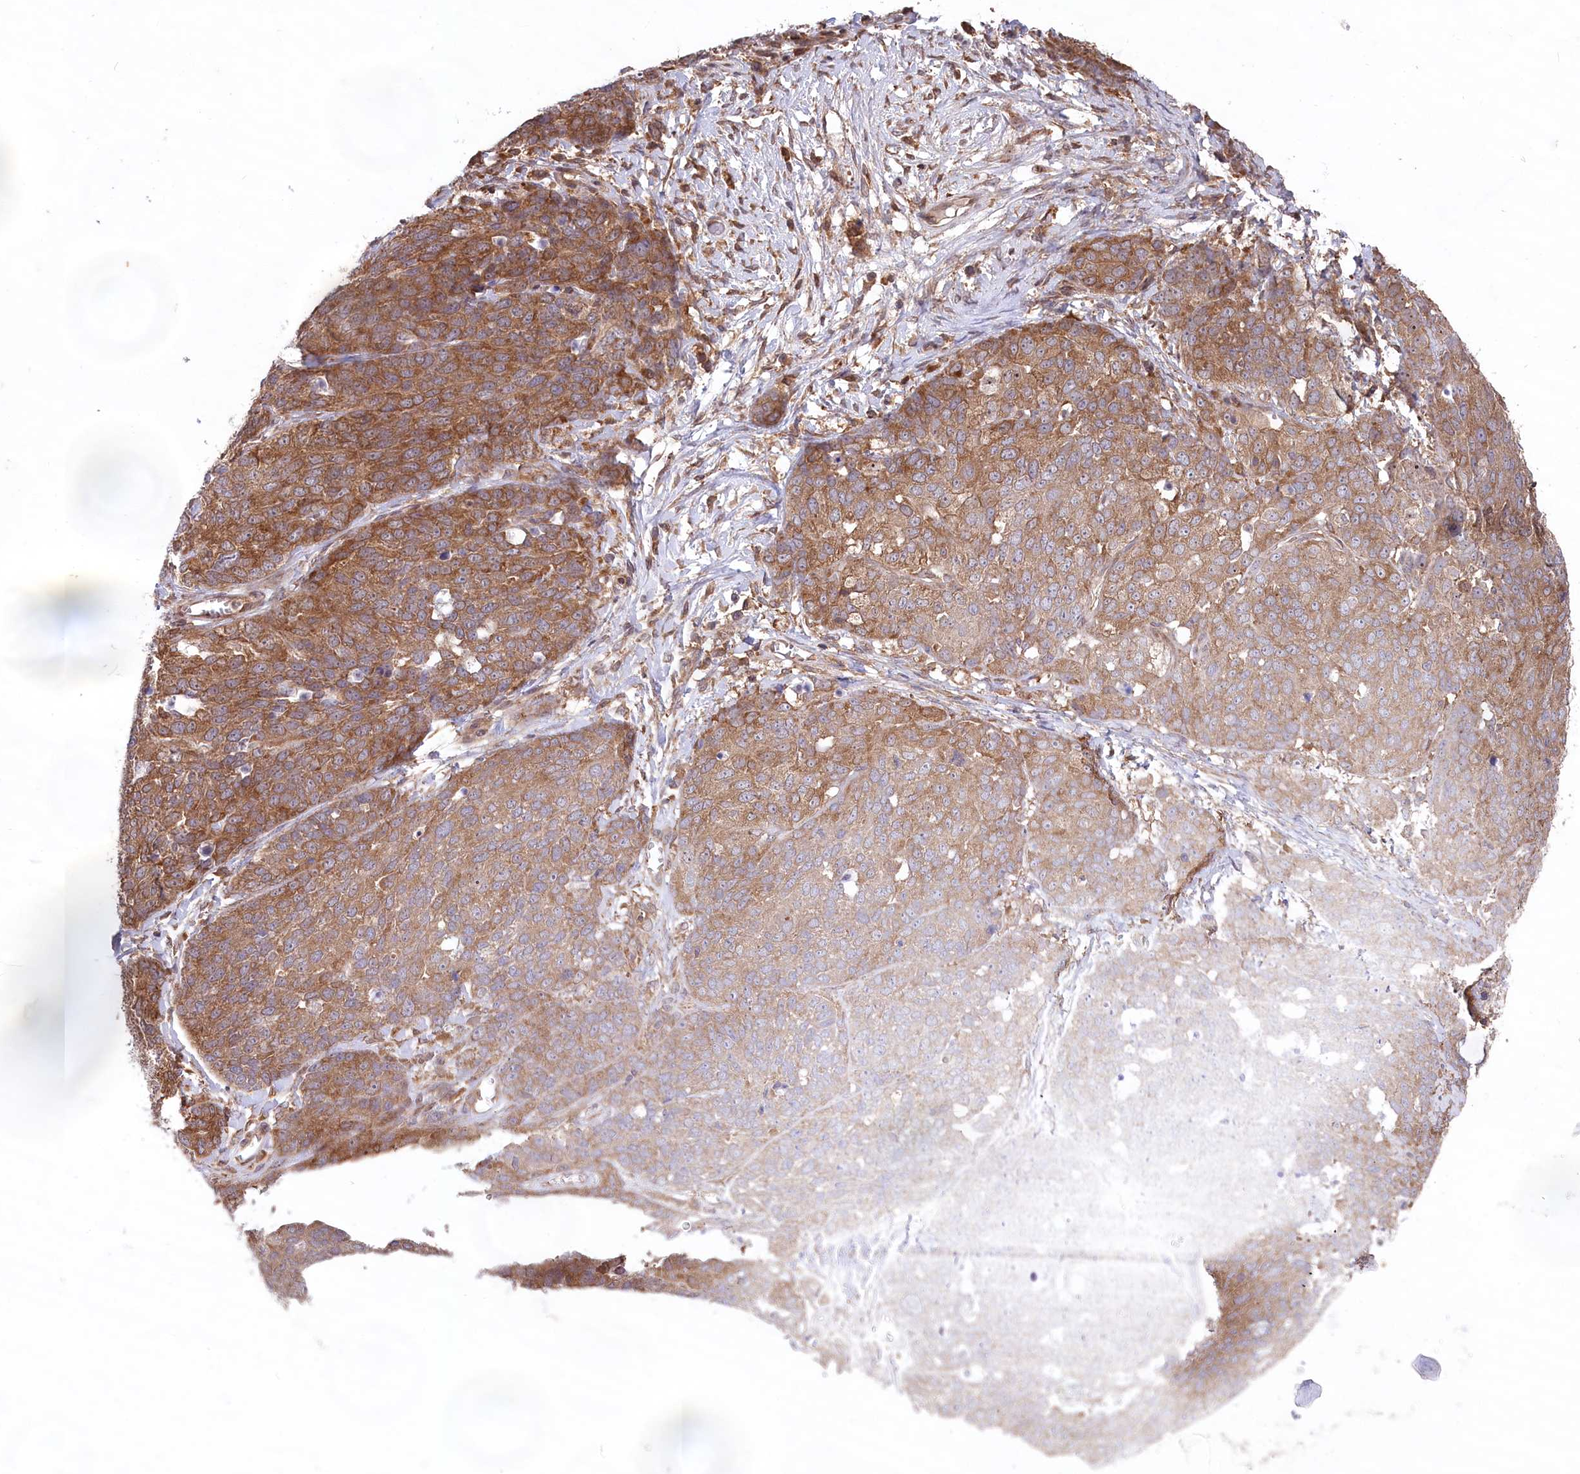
{"staining": {"intensity": "moderate", "quantity": ">75%", "location": "cytoplasmic/membranous"}, "tissue": "ovarian cancer", "cell_type": "Tumor cells", "image_type": "cancer", "snomed": [{"axis": "morphology", "description": "Cystadenocarcinoma, serous, NOS"}, {"axis": "topography", "description": "Ovary"}], "caption": "Brown immunohistochemical staining in human ovarian cancer reveals moderate cytoplasmic/membranous staining in about >75% of tumor cells.", "gene": "PPP1R21", "patient": {"sex": "female", "age": 44}}